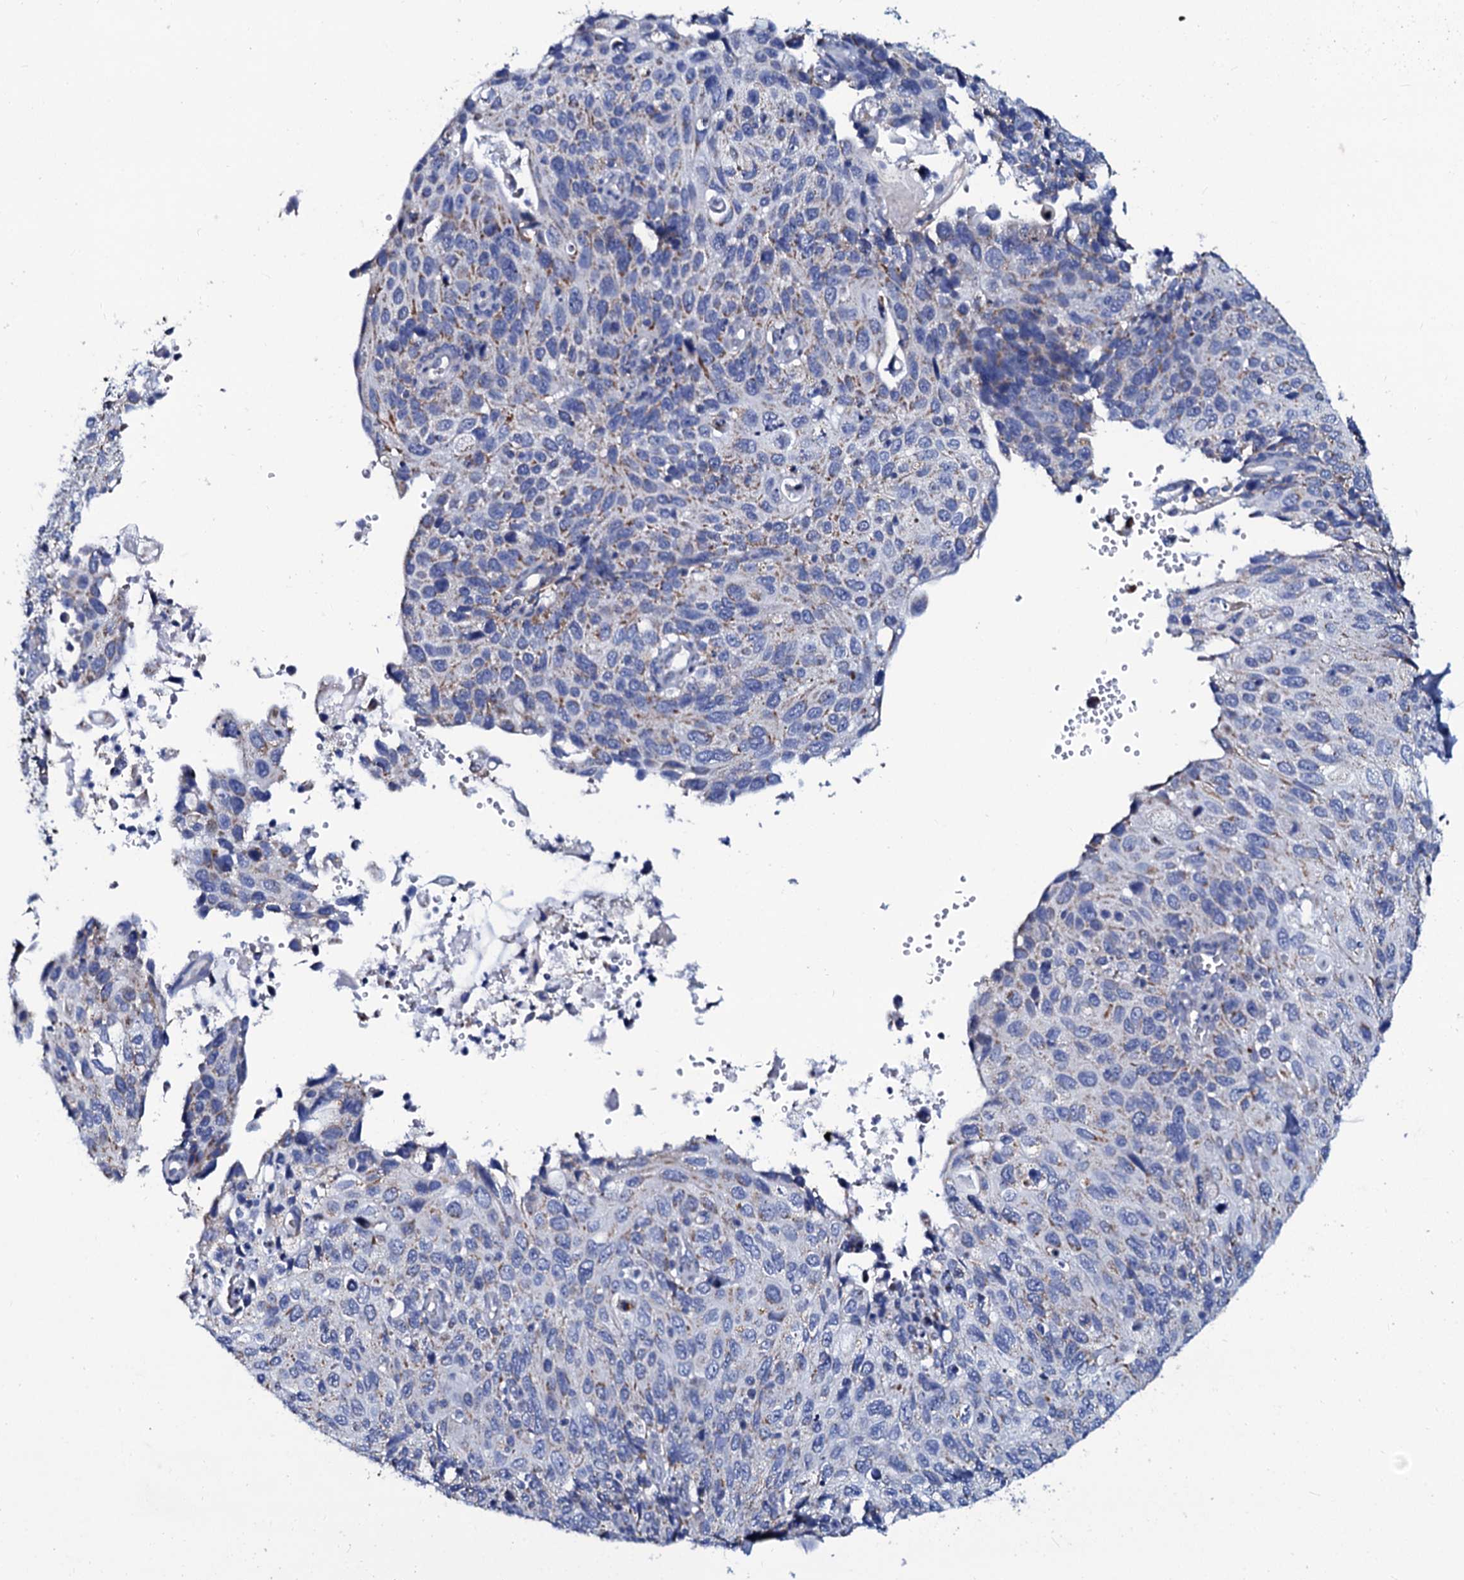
{"staining": {"intensity": "negative", "quantity": "none", "location": "none"}, "tissue": "cervical cancer", "cell_type": "Tumor cells", "image_type": "cancer", "snomed": [{"axis": "morphology", "description": "Squamous cell carcinoma, NOS"}, {"axis": "topography", "description": "Cervix"}], "caption": "Cervical cancer (squamous cell carcinoma) stained for a protein using immunohistochemistry displays no expression tumor cells.", "gene": "SLC37A4", "patient": {"sex": "female", "age": 70}}